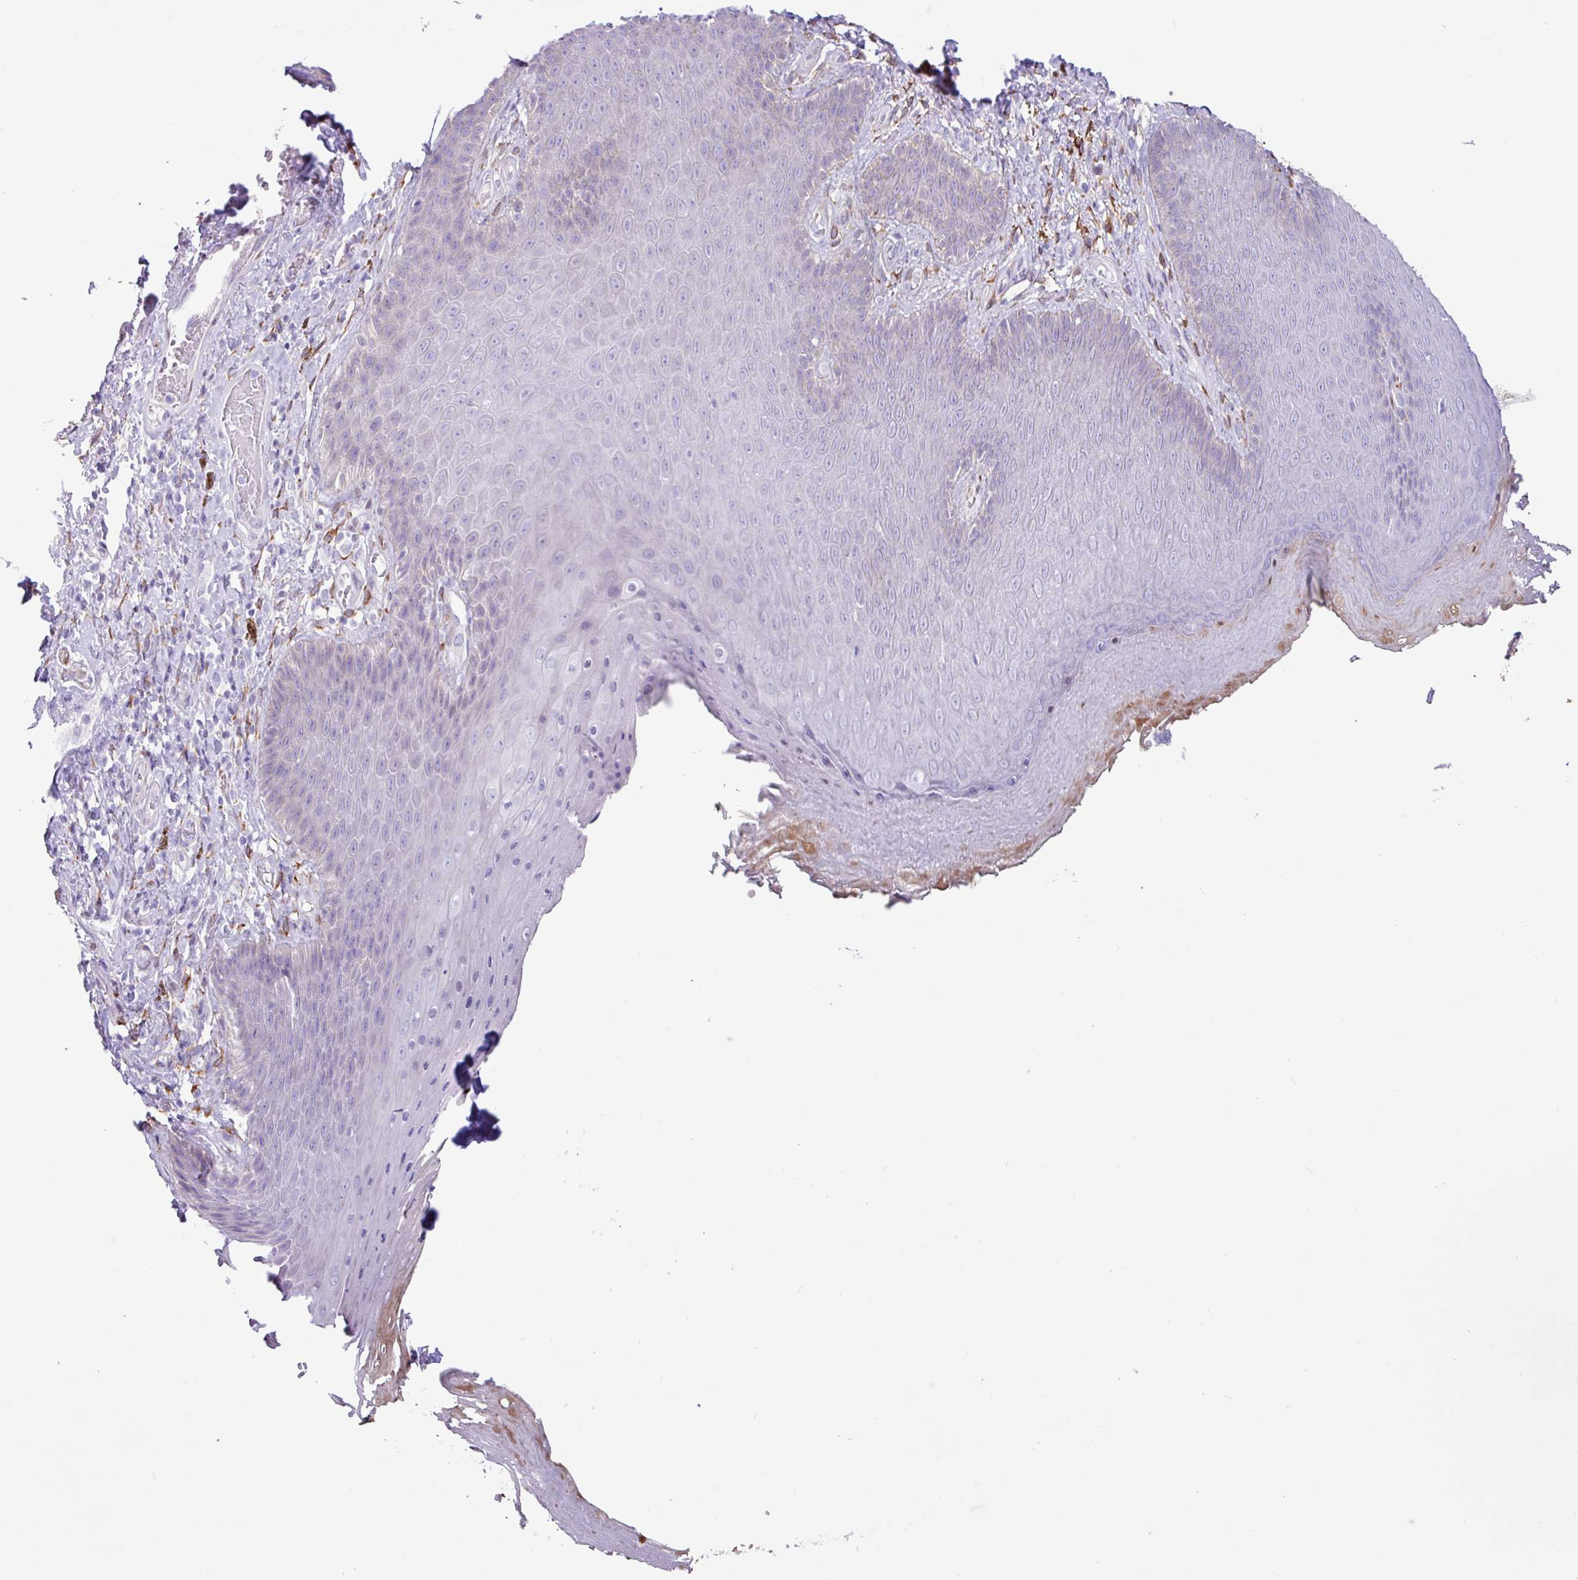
{"staining": {"intensity": "negative", "quantity": "none", "location": "none"}, "tissue": "skin", "cell_type": "Epidermal cells", "image_type": "normal", "snomed": [{"axis": "morphology", "description": "Normal tissue, NOS"}, {"axis": "topography", "description": "Anal"}, {"axis": "topography", "description": "Peripheral nerve tissue"}], "caption": "Immunohistochemistry (IHC) photomicrograph of benign skin: skin stained with DAB exhibits no significant protein positivity in epidermal cells.", "gene": "SLC38A1", "patient": {"sex": "male", "age": 53}}